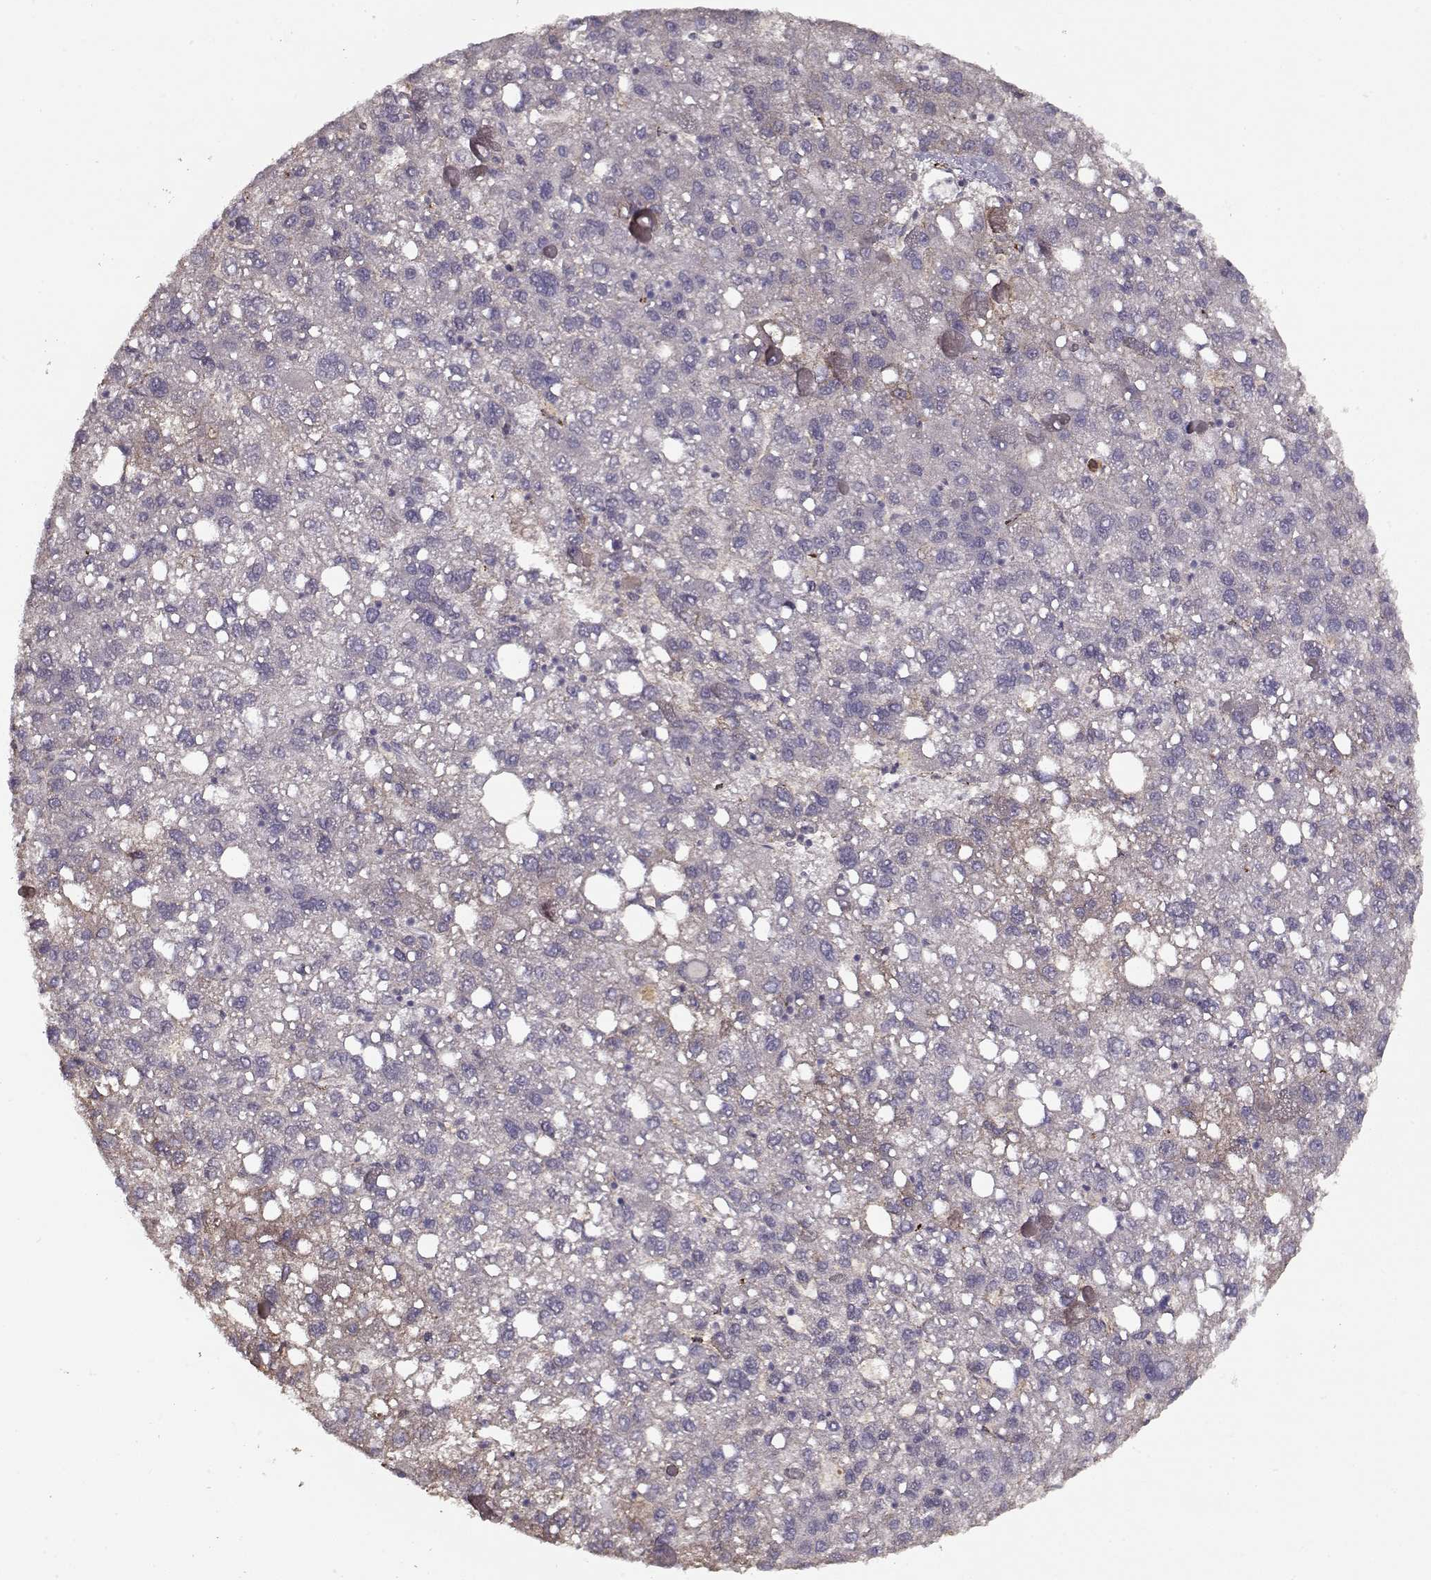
{"staining": {"intensity": "negative", "quantity": "none", "location": "none"}, "tissue": "liver cancer", "cell_type": "Tumor cells", "image_type": "cancer", "snomed": [{"axis": "morphology", "description": "Carcinoma, Hepatocellular, NOS"}, {"axis": "topography", "description": "Liver"}], "caption": "Liver hepatocellular carcinoma stained for a protein using IHC reveals no staining tumor cells.", "gene": "LAMA2", "patient": {"sex": "female", "age": 82}}